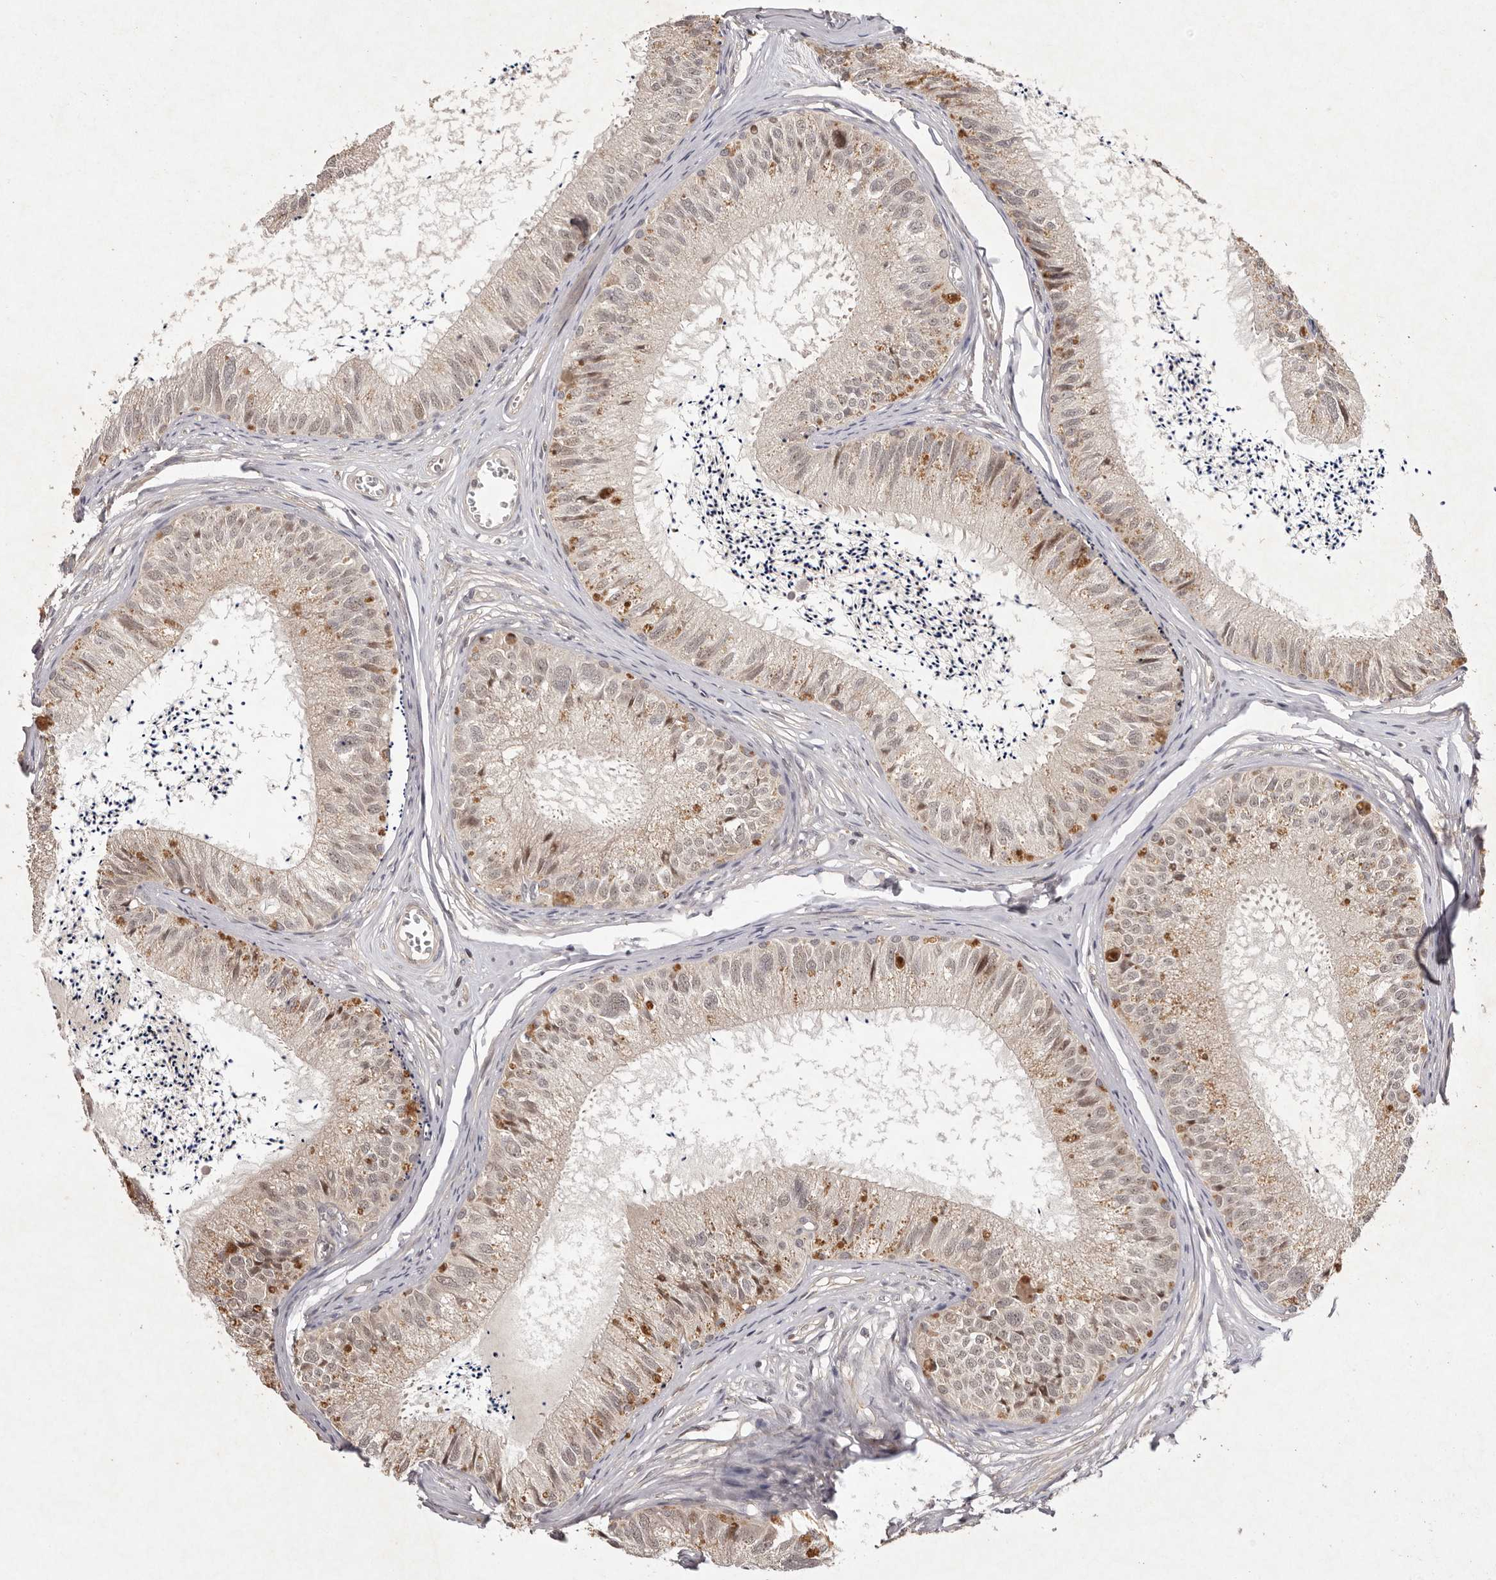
{"staining": {"intensity": "moderate", "quantity": ">75%", "location": "cytoplasmic/membranous,nuclear"}, "tissue": "epididymis", "cell_type": "Glandular cells", "image_type": "normal", "snomed": [{"axis": "morphology", "description": "Normal tissue, NOS"}, {"axis": "topography", "description": "Epididymis"}], "caption": "A photomicrograph of human epididymis stained for a protein demonstrates moderate cytoplasmic/membranous,nuclear brown staining in glandular cells.", "gene": "BUD31", "patient": {"sex": "male", "age": 79}}